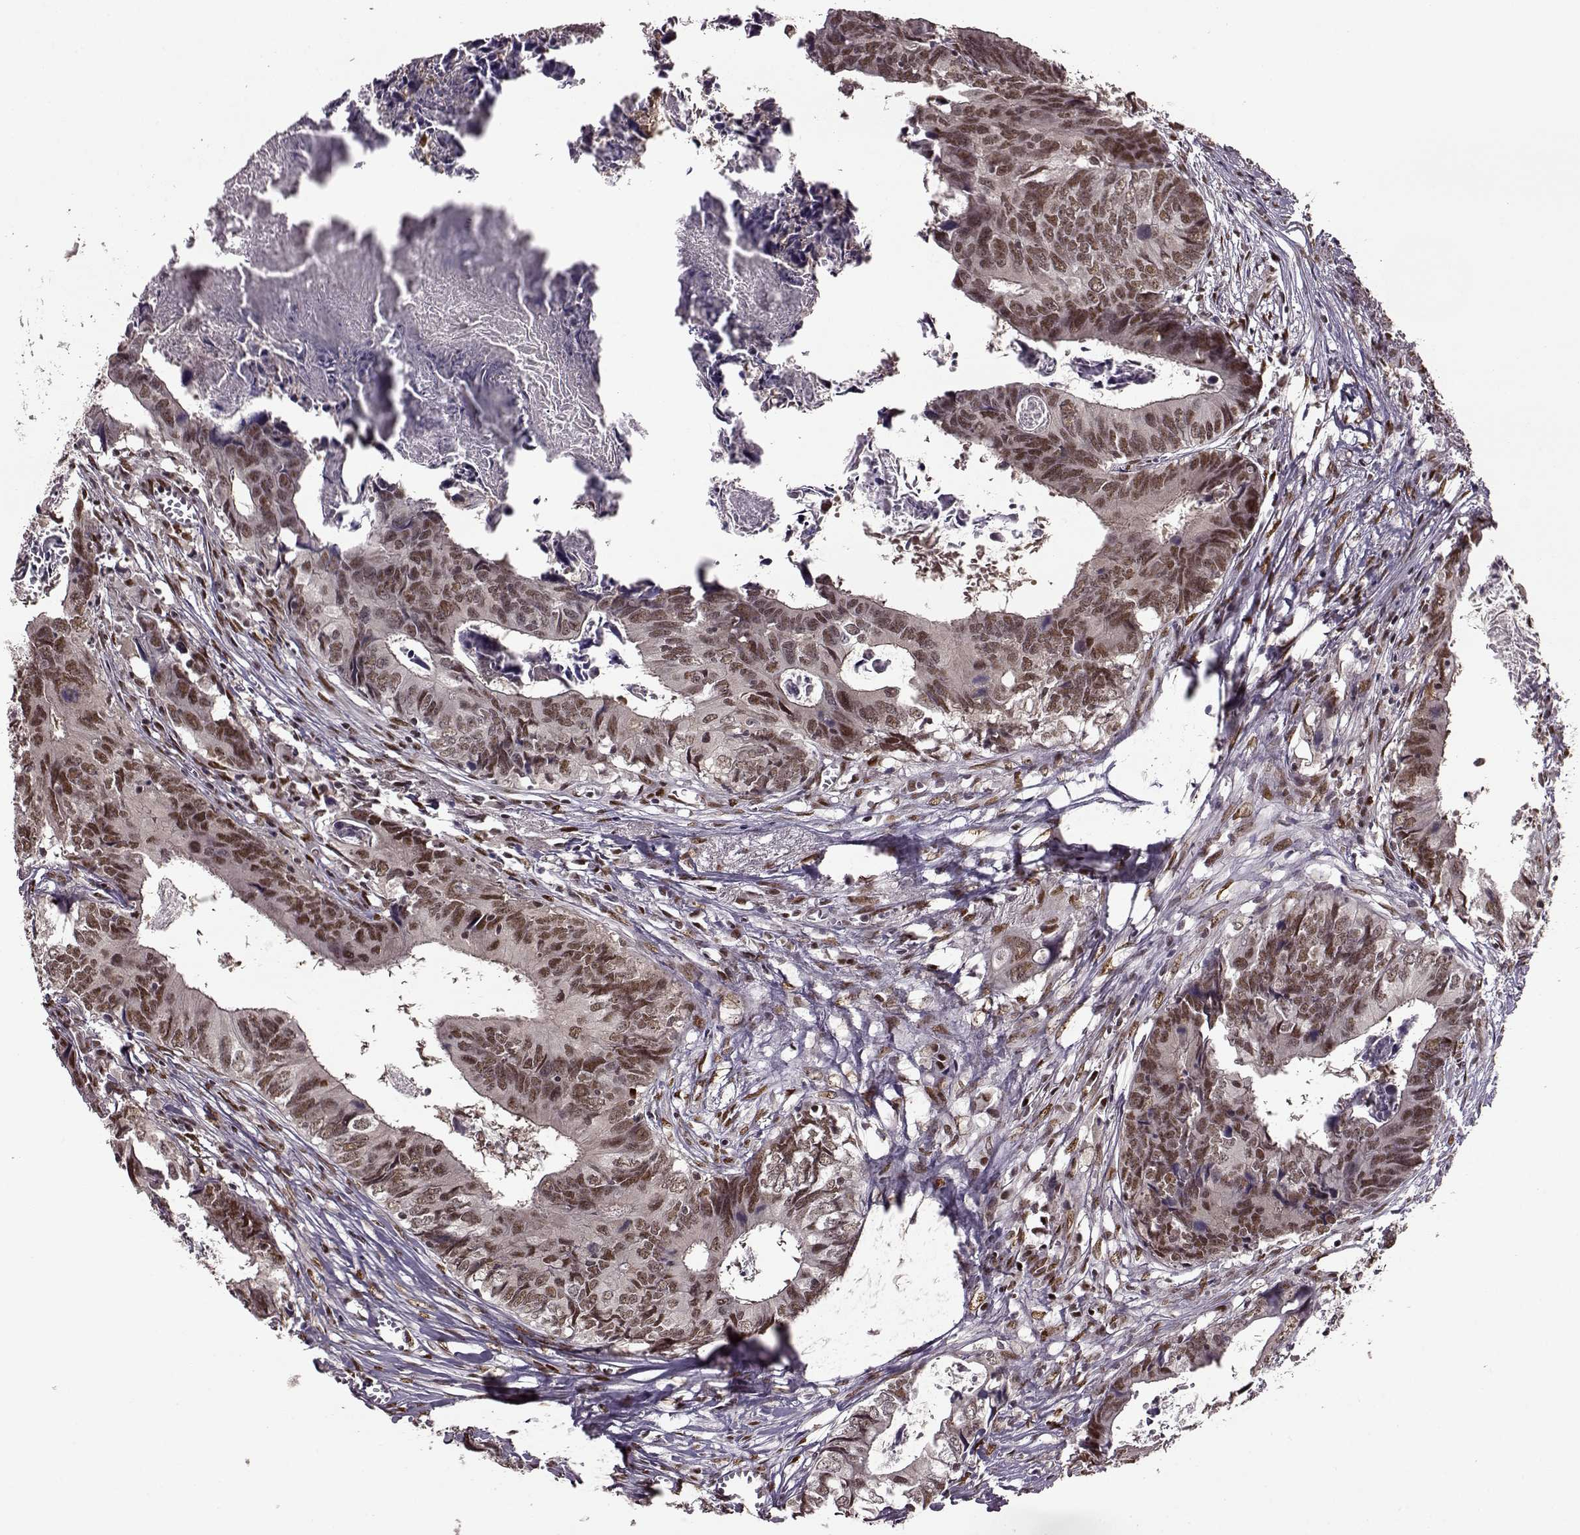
{"staining": {"intensity": "moderate", "quantity": ">75%", "location": "nuclear"}, "tissue": "colorectal cancer", "cell_type": "Tumor cells", "image_type": "cancer", "snomed": [{"axis": "morphology", "description": "Adenocarcinoma, NOS"}, {"axis": "topography", "description": "Colon"}], "caption": "This photomicrograph shows colorectal adenocarcinoma stained with immunohistochemistry to label a protein in brown. The nuclear of tumor cells show moderate positivity for the protein. Nuclei are counter-stained blue.", "gene": "FTO", "patient": {"sex": "female", "age": 82}}